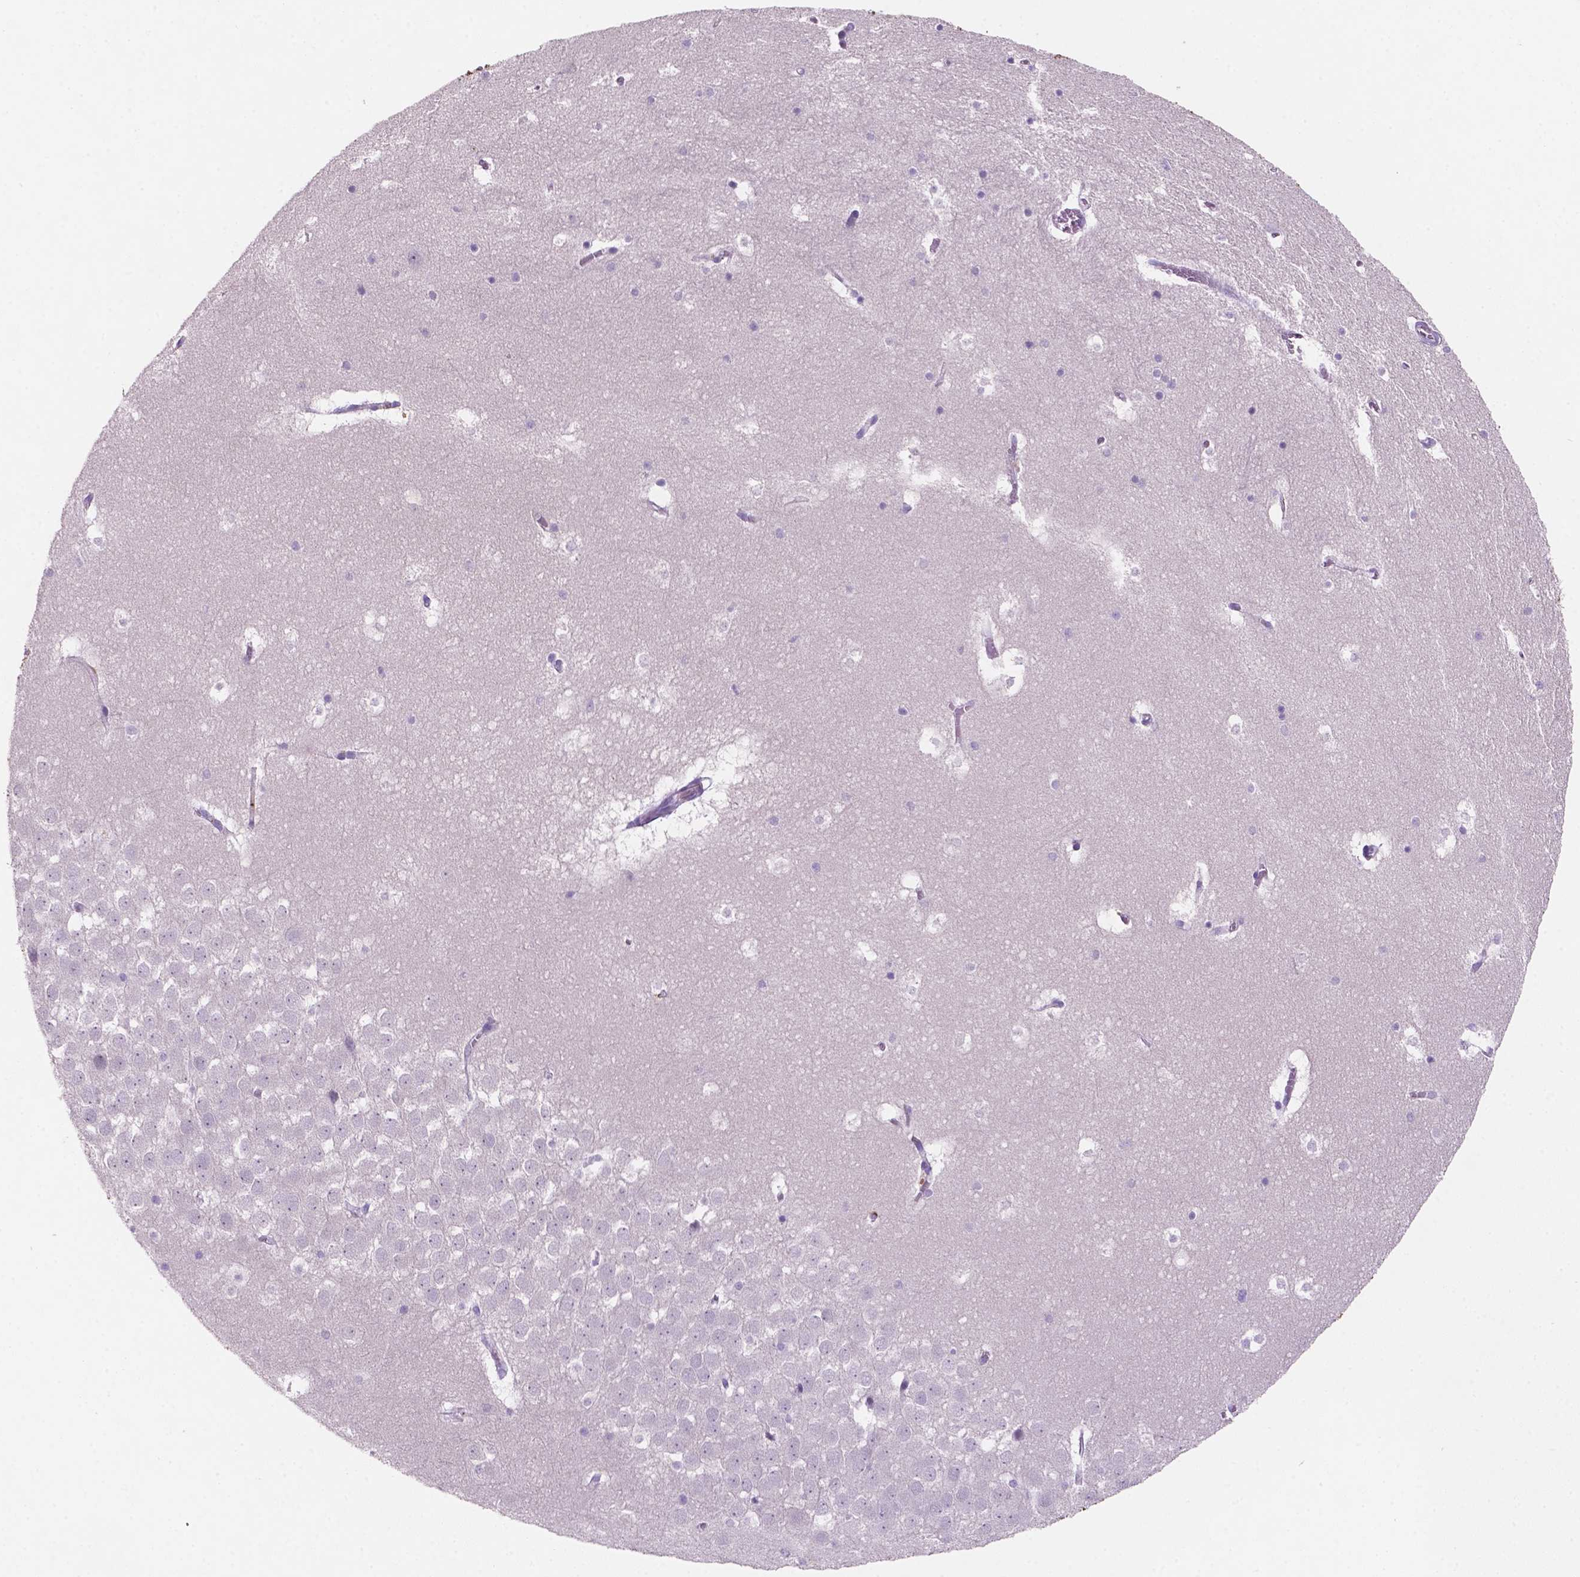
{"staining": {"intensity": "negative", "quantity": "none", "location": "none"}, "tissue": "hippocampus", "cell_type": "Glial cells", "image_type": "normal", "snomed": [{"axis": "morphology", "description": "Normal tissue, NOS"}, {"axis": "topography", "description": "Hippocampus"}], "caption": "High power microscopy image of an immunohistochemistry micrograph of normal hippocampus, revealing no significant expression in glial cells. Brightfield microscopy of immunohistochemistry stained with DAB (3,3'-diaminobenzidine) (brown) and hematoxylin (blue), captured at high magnification.", "gene": "EBLN2", "patient": {"sex": "male", "age": 45}}